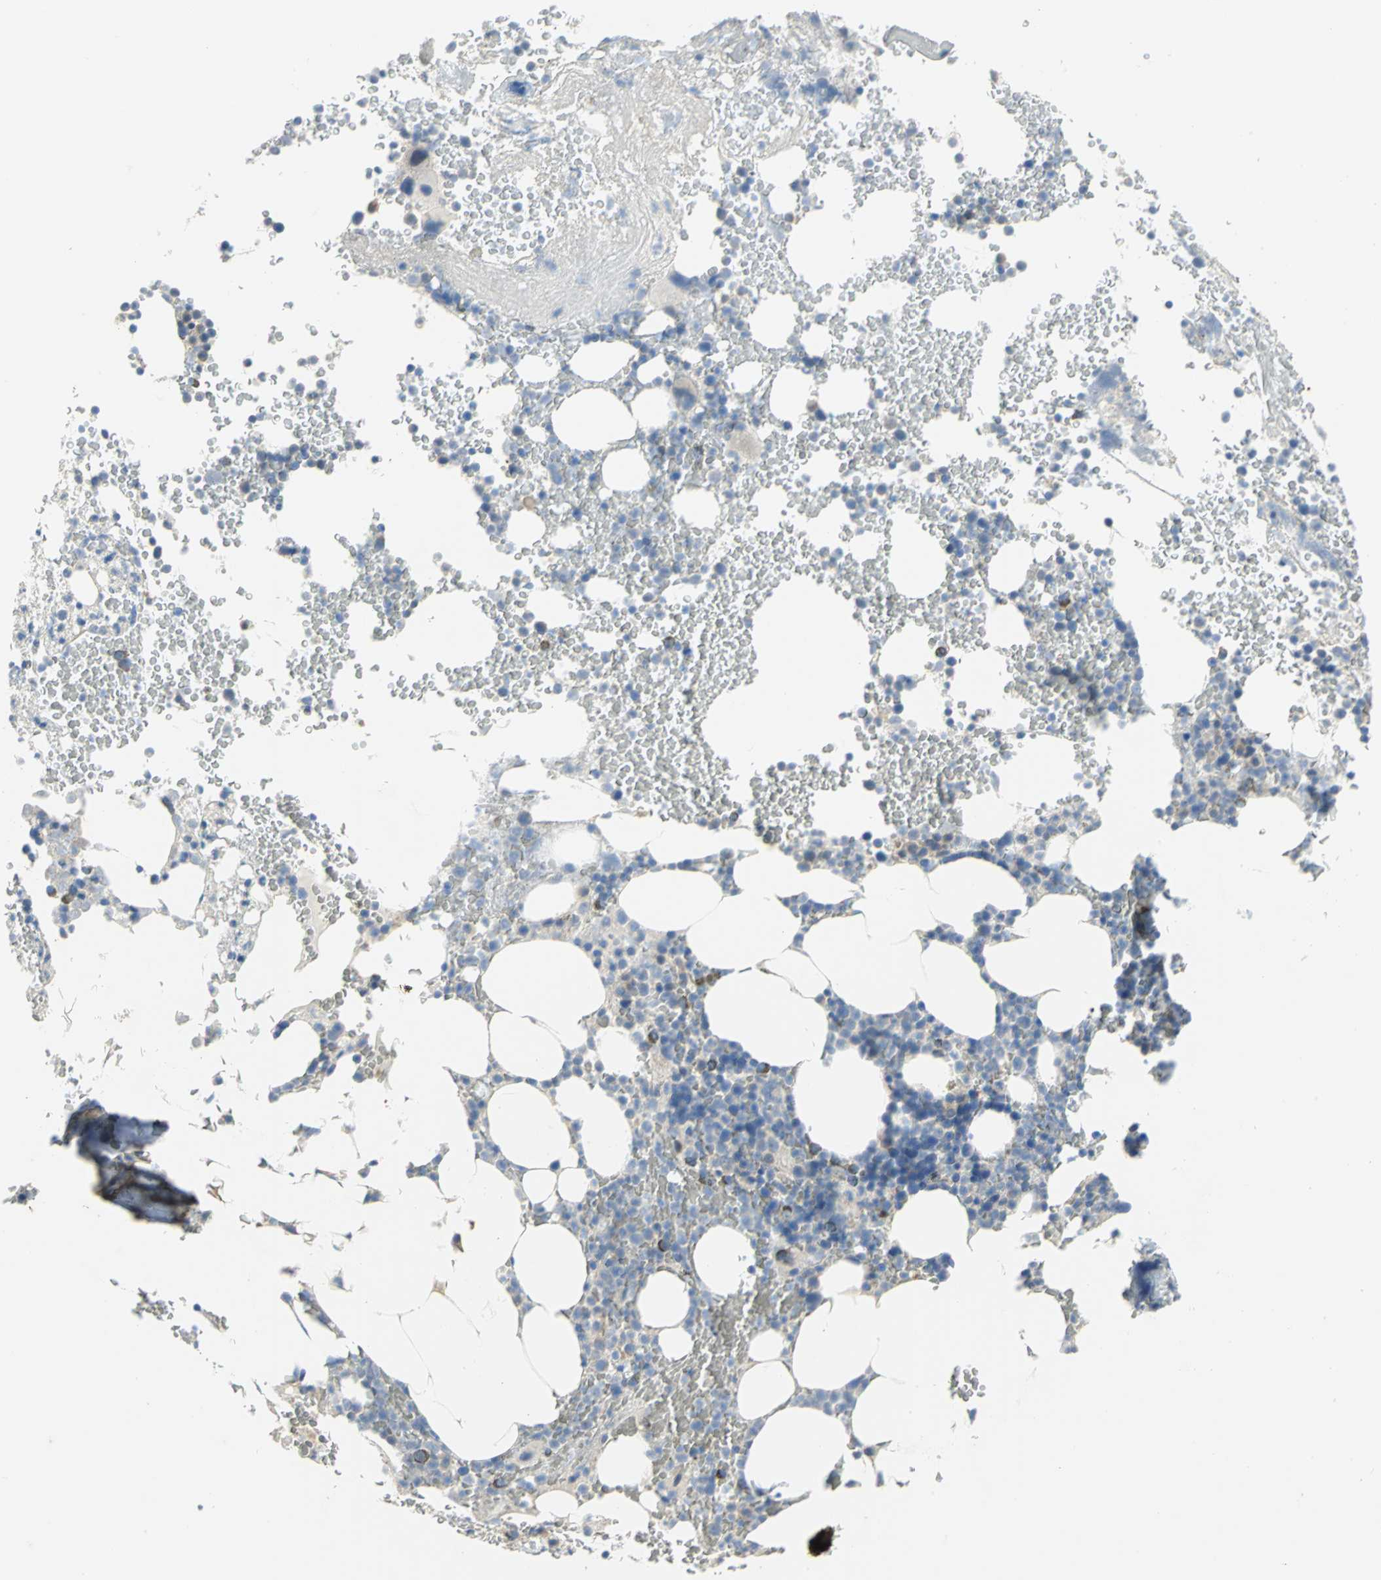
{"staining": {"intensity": "moderate", "quantity": "<25%", "location": "cytoplasmic/membranous"}, "tissue": "bone marrow", "cell_type": "Hematopoietic cells", "image_type": "normal", "snomed": [{"axis": "morphology", "description": "Normal tissue, NOS"}, {"axis": "topography", "description": "Bone marrow"}], "caption": "Hematopoietic cells demonstrate low levels of moderate cytoplasmic/membranous positivity in approximately <25% of cells in unremarkable human bone marrow.", "gene": "HTR1F", "patient": {"sex": "female", "age": 66}}